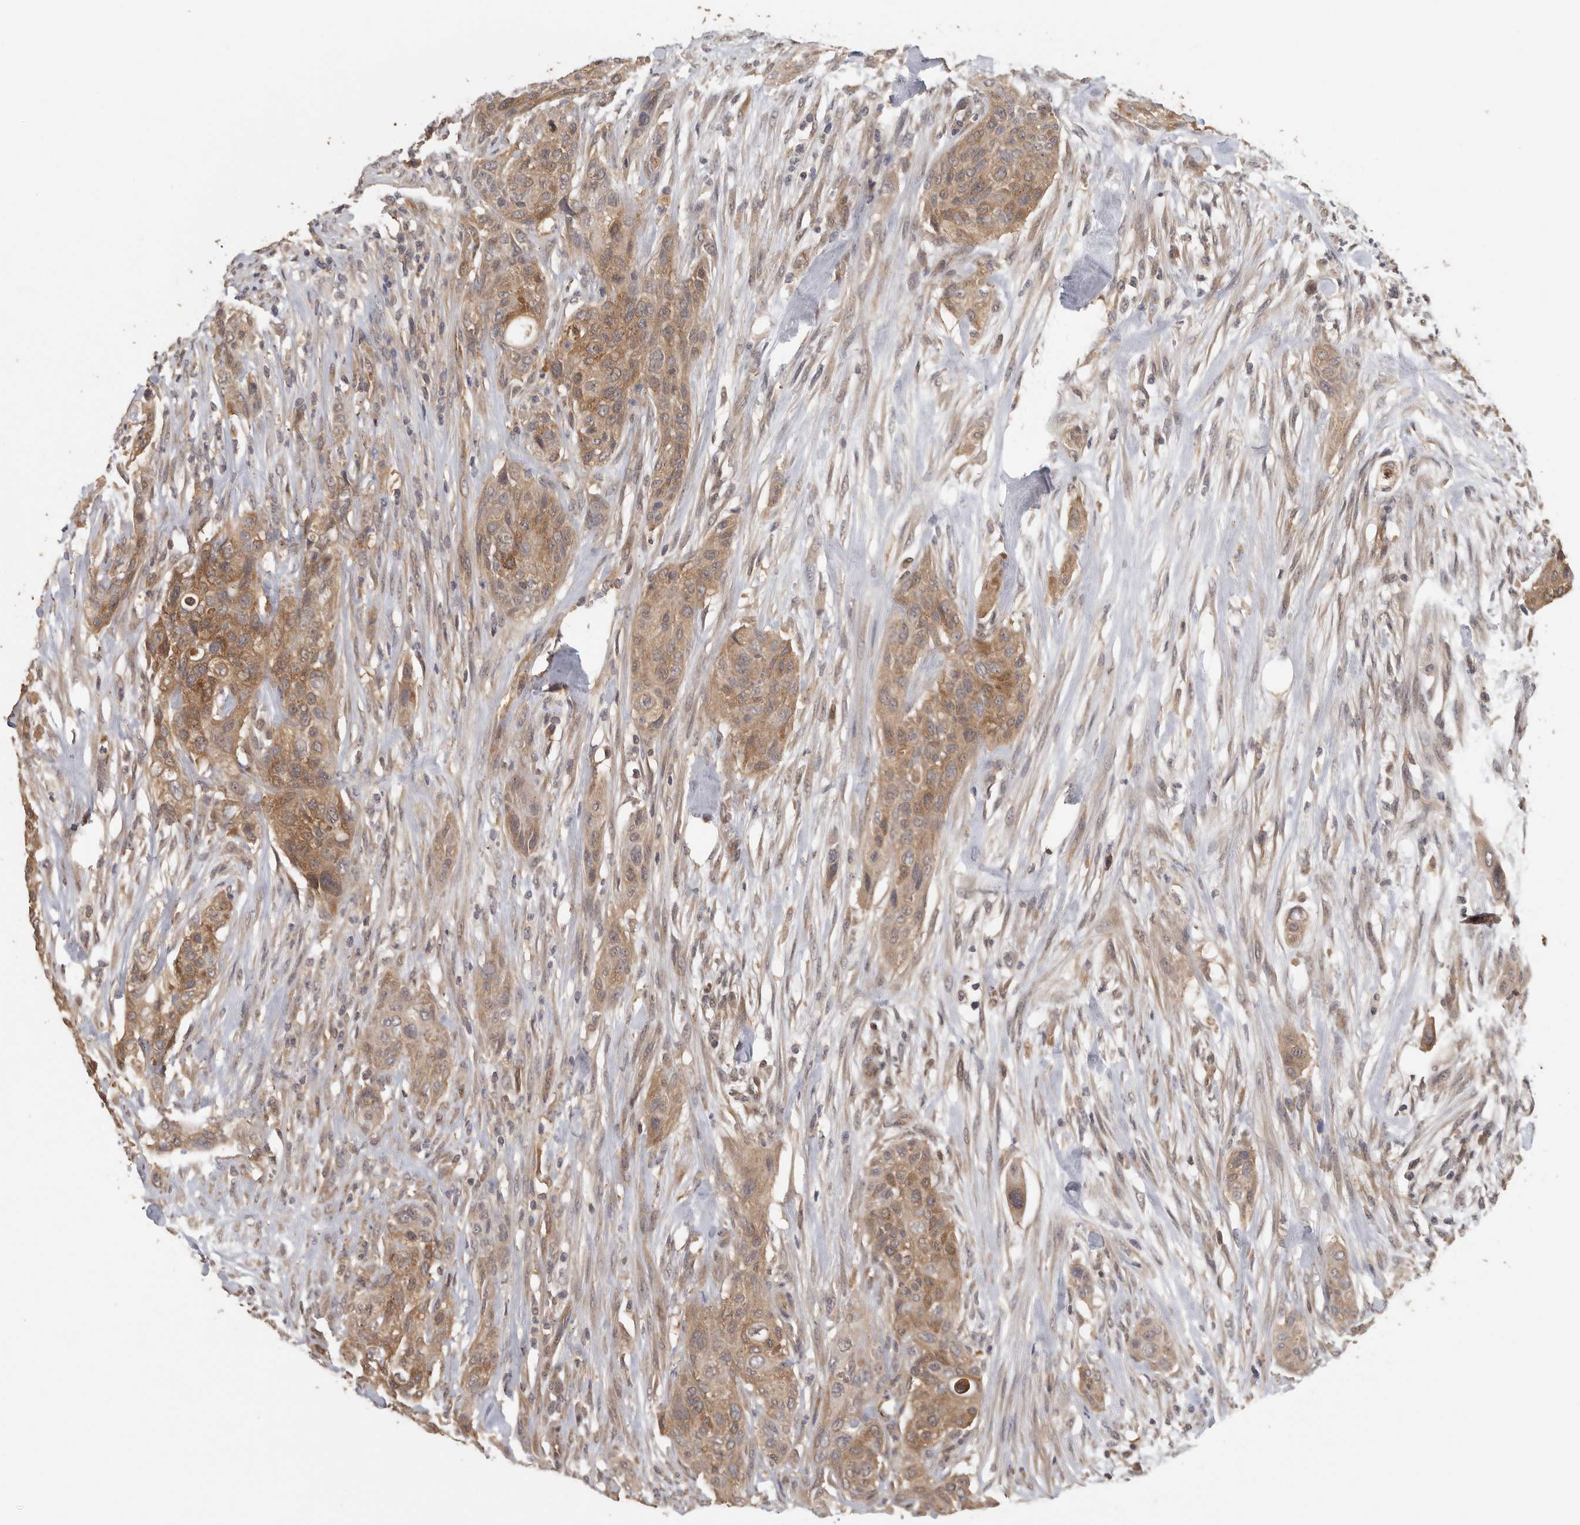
{"staining": {"intensity": "moderate", "quantity": ">75%", "location": "cytoplasmic/membranous"}, "tissue": "urothelial cancer", "cell_type": "Tumor cells", "image_type": "cancer", "snomed": [{"axis": "morphology", "description": "Urothelial carcinoma, High grade"}, {"axis": "topography", "description": "Urinary bladder"}], "caption": "IHC image of neoplastic tissue: human urothelial cancer stained using immunohistochemistry shows medium levels of moderate protein expression localized specifically in the cytoplasmic/membranous of tumor cells, appearing as a cytoplasmic/membranous brown color.", "gene": "CCT8", "patient": {"sex": "male", "age": 35}}